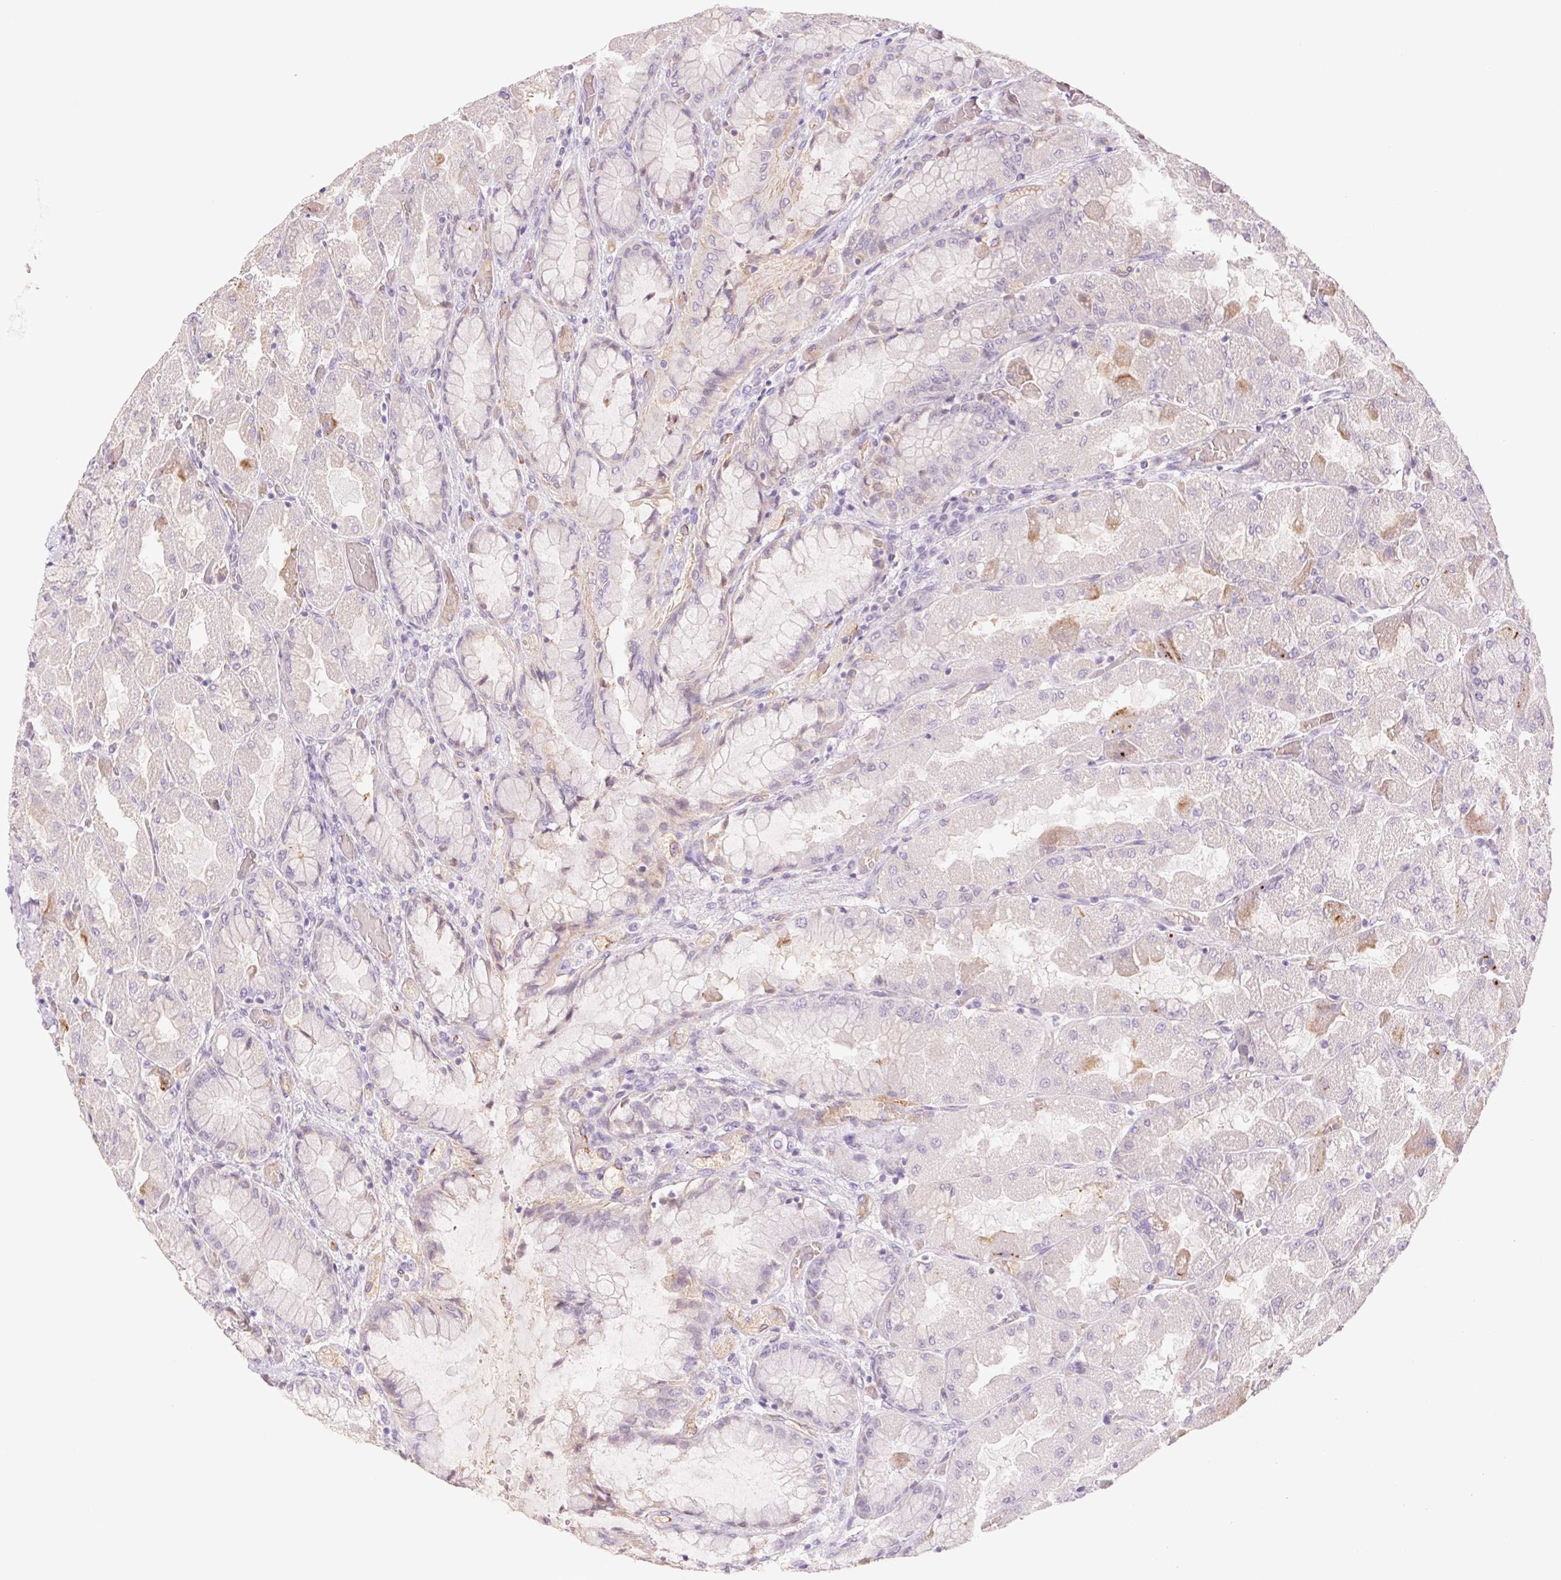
{"staining": {"intensity": "weak", "quantity": "25%-75%", "location": "cytoplasmic/membranous"}, "tissue": "stomach", "cell_type": "Glandular cells", "image_type": "normal", "snomed": [{"axis": "morphology", "description": "Normal tissue, NOS"}, {"axis": "topography", "description": "Stomach"}], "caption": "DAB immunohistochemical staining of benign human stomach shows weak cytoplasmic/membranous protein staining in approximately 25%-75% of glandular cells. (DAB = brown stain, brightfield microscopy at high magnification).", "gene": "IGFL3", "patient": {"sex": "female", "age": 61}}